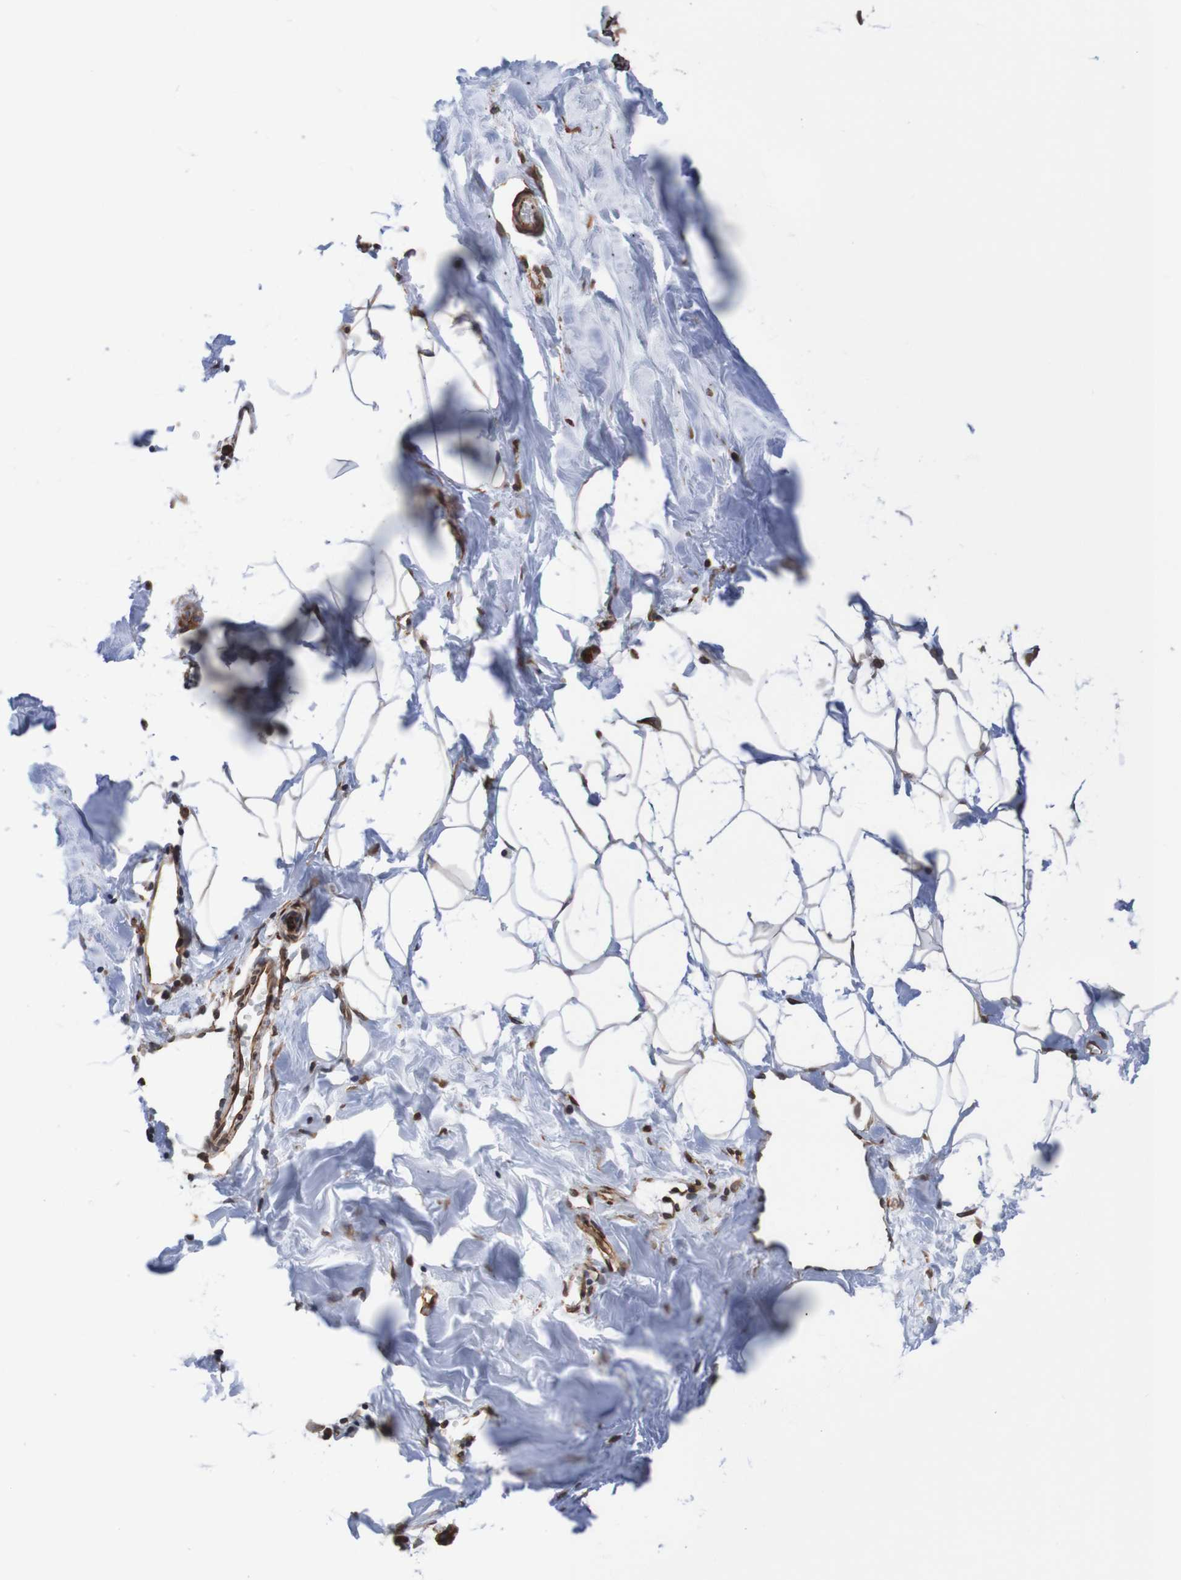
{"staining": {"intensity": "negative", "quantity": "none", "location": "none"}, "tissue": "breast", "cell_type": "Adipocytes", "image_type": "normal", "snomed": [{"axis": "morphology", "description": "Normal tissue, NOS"}, {"axis": "topography", "description": "Breast"}], "caption": "IHC image of benign human breast stained for a protein (brown), which reveals no staining in adipocytes. (DAB IHC, high magnification).", "gene": "TMEM109", "patient": {"sex": "female", "age": 27}}